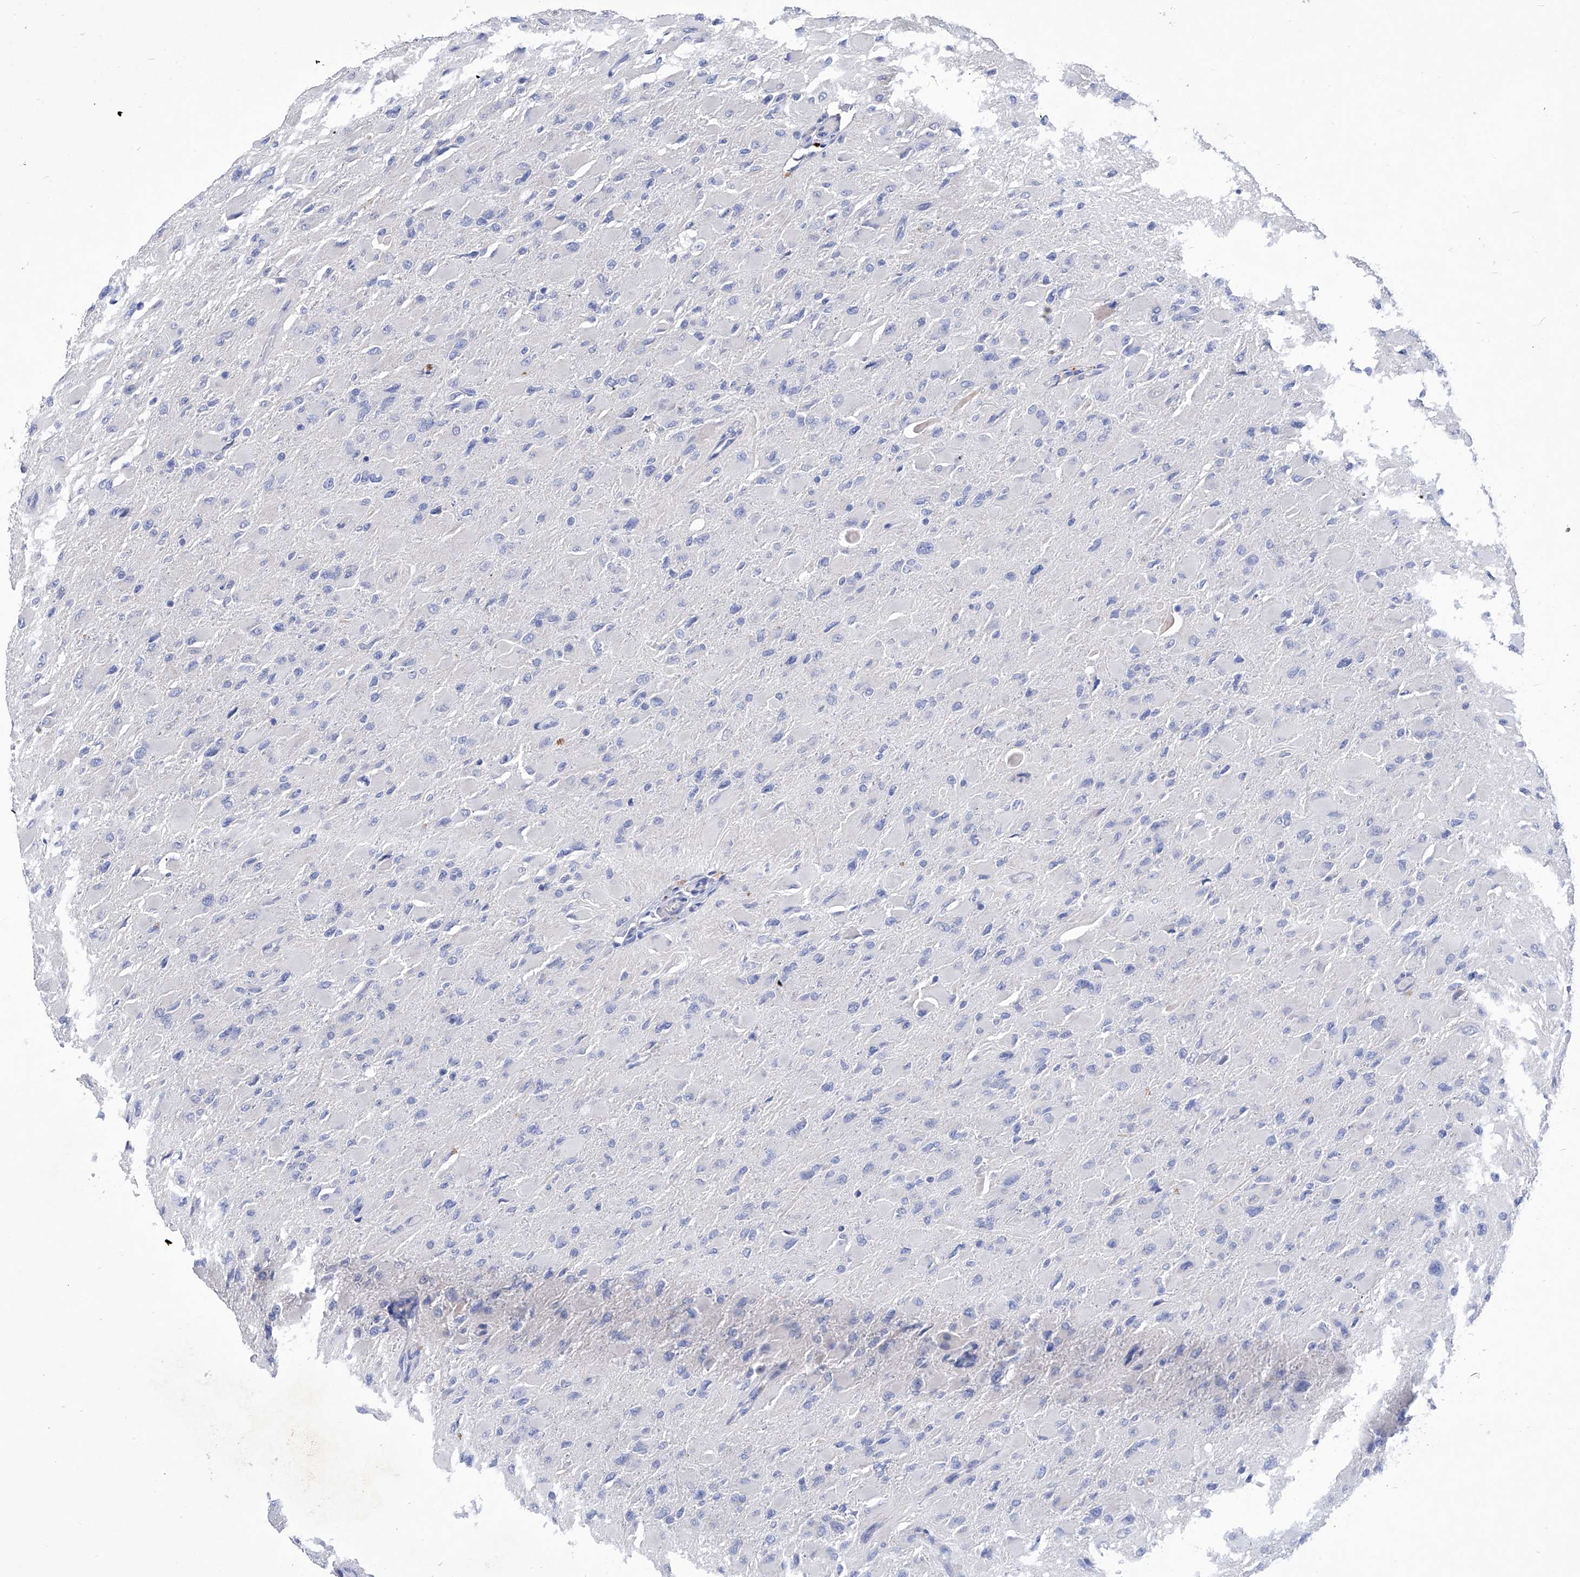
{"staining": {"intensity": "negative", "quantity": "none", "location": "none"}, "tissue": "glioma", "cell_type": "Tumor cells", "image_type": "cancer", "snomed": [{"axis": "morphology", "description": "Glioma, malignant, High grade"}, {"axis": "topography", "description": "Cerebral cortex"}], "caption": "There is no significant expression in tumor cells of glioma. (DAB (3,3'-diaminobenzidine) immunohistochemistry, high magnification).", "gene": "IFNL2", "patient": {"sex": "female", "age": 36}}